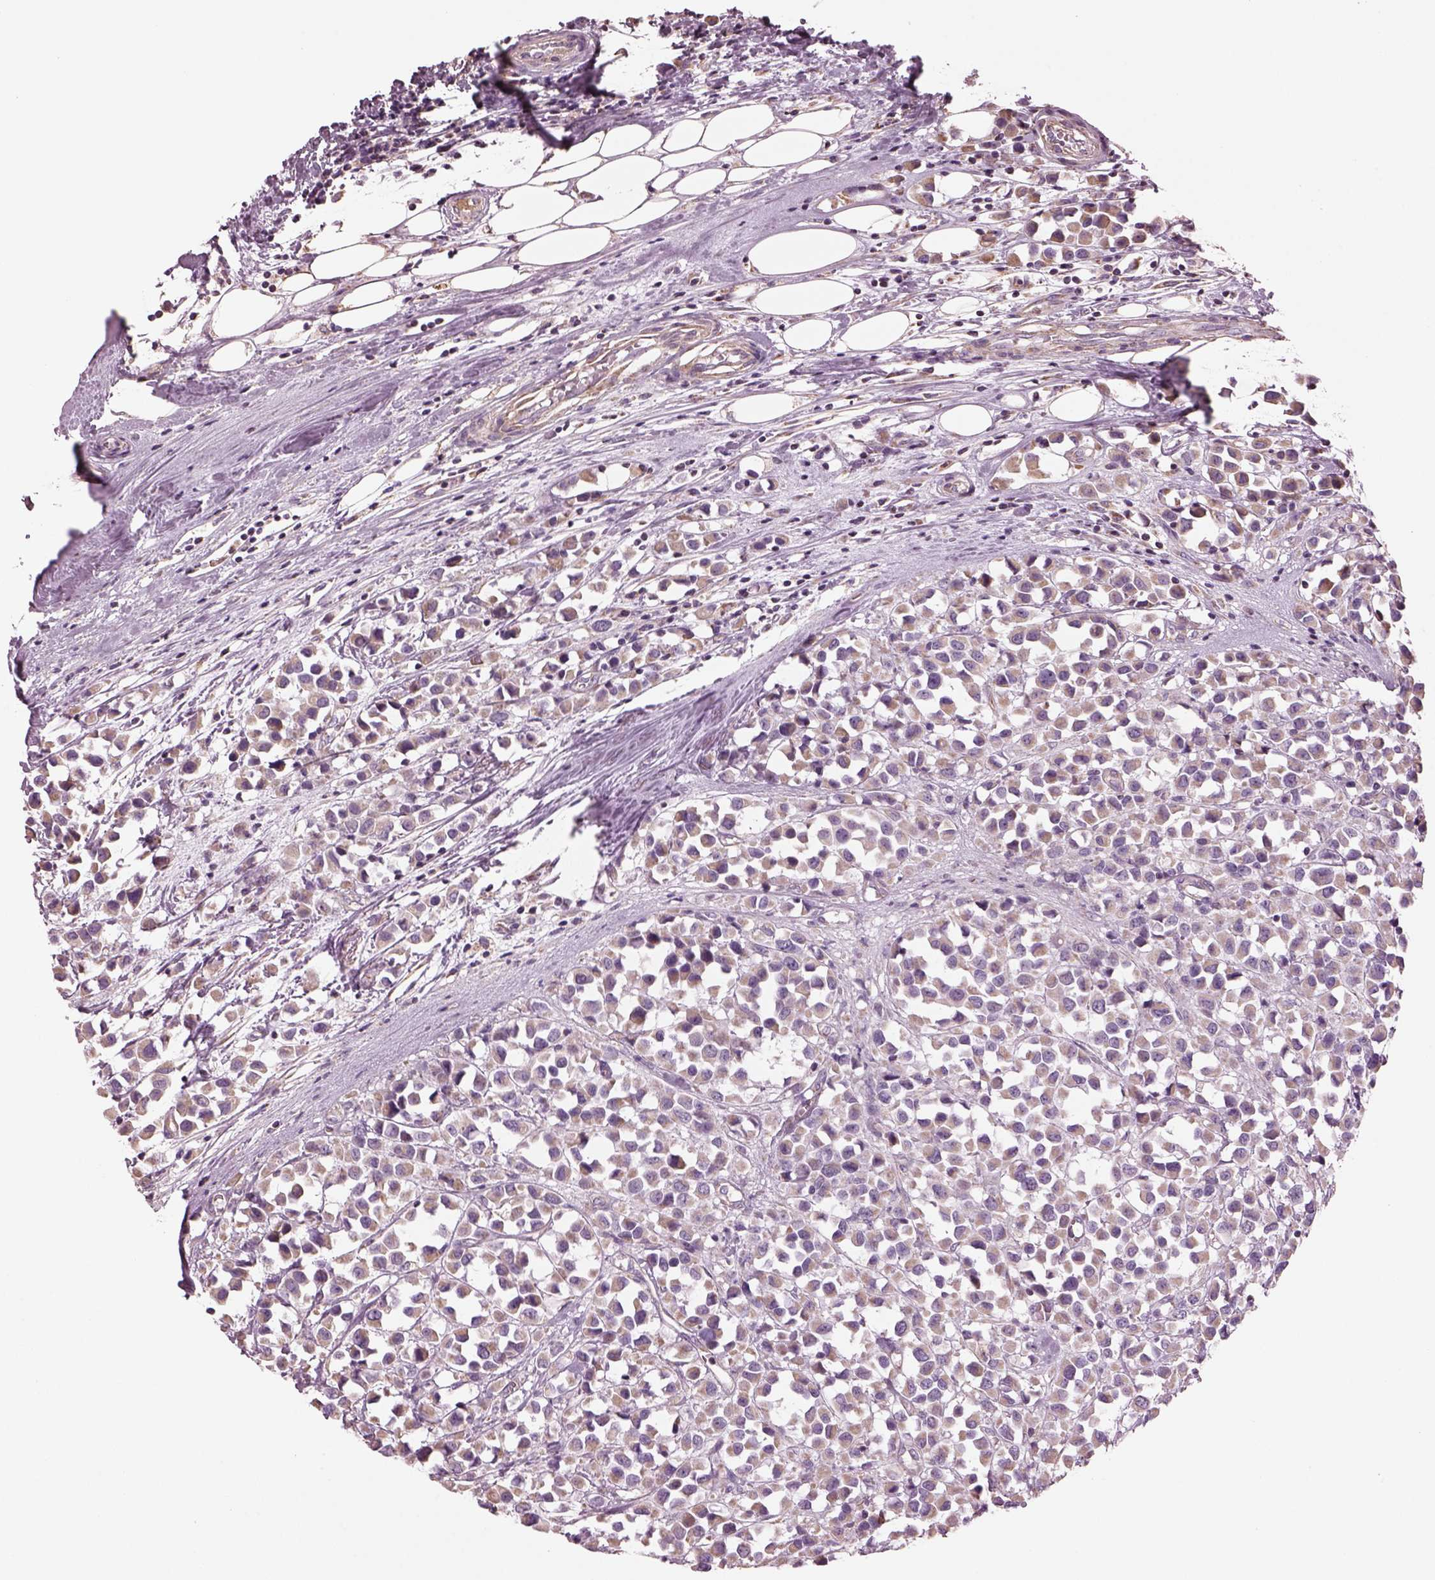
{"staining": {"intensity": "weak", "quantity": ">75%", "location": "cytoplasmic/membranous"}, "tissue": "breast cancer", "cell_type": "Tumor cells", "image_type": "cancer", "snomed": [{"axis": "morphology", "description": "Duct carcinoma"}, {"axis": "topography", "description": "Breast"}], "caption": "A micrograph of breast invasive ductal carcinoma stained for a protein demonstrates weak cytoplasmic/membranous brown staining in tumor cells. (DAB (3,3'-diaminobenzidine) IHC with brightfield microscopy, high magnification).", "gene": "SPATA7", "patient": {"sex": "female", "age": 61}}